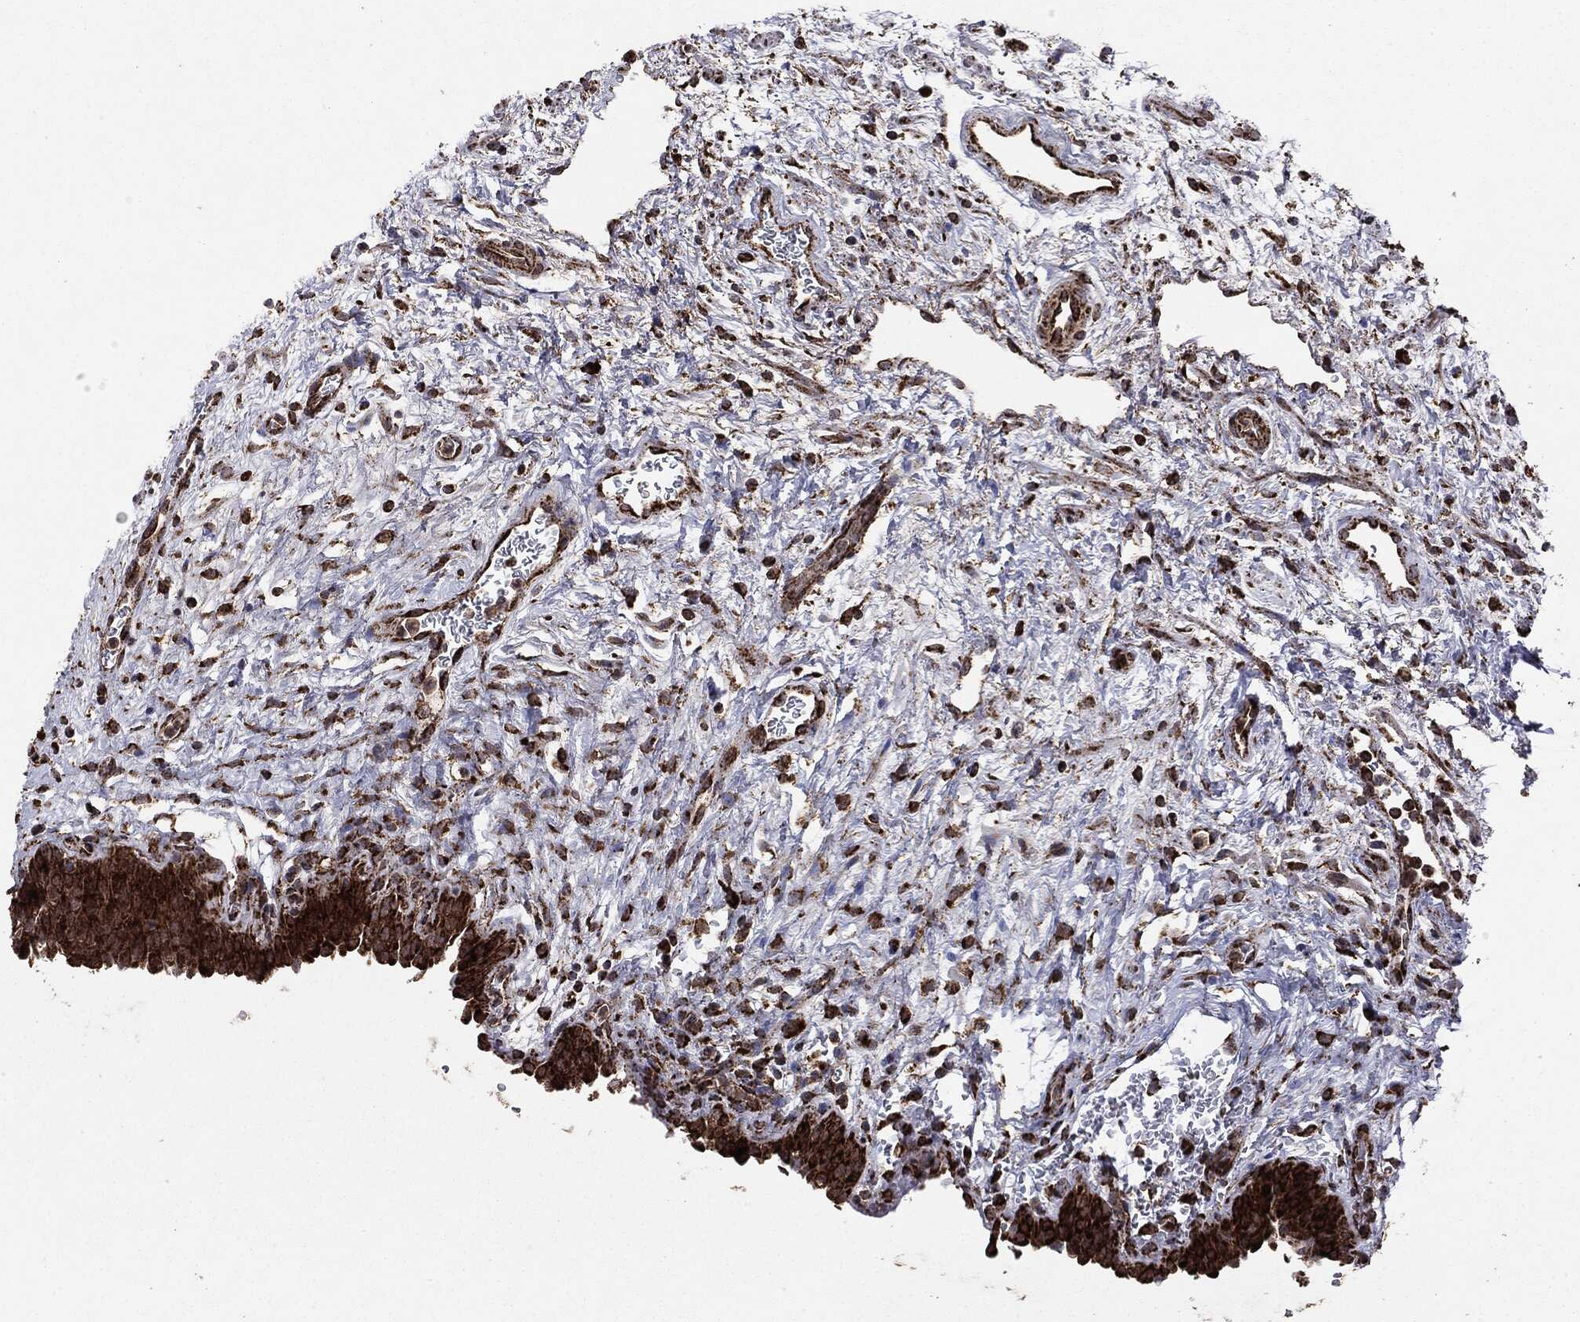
{"staining": {"intensity": "strong", "quantity": ">75%", "location": "cytoplasmic/membranous"}, "tissue": "urinary bladder", "cell_type": "Urothelial cells", "image_type": "normal", "snomed": [{"axis": "morphology", "description": "Normal tissue, NOS"}, {"axis": "topography", "description": "Urinary bladder"}], "caption": "IHC of benign human urinary bladder displays high levels of strong cytoplasmic/membranous positivity in about >75% of urothelial cells. Immunohistochemistry stains the protein in brown and the nuclei are stained blue.", "gene": "MAP2K1", "patient": {"sex": "male", "age": 37}}